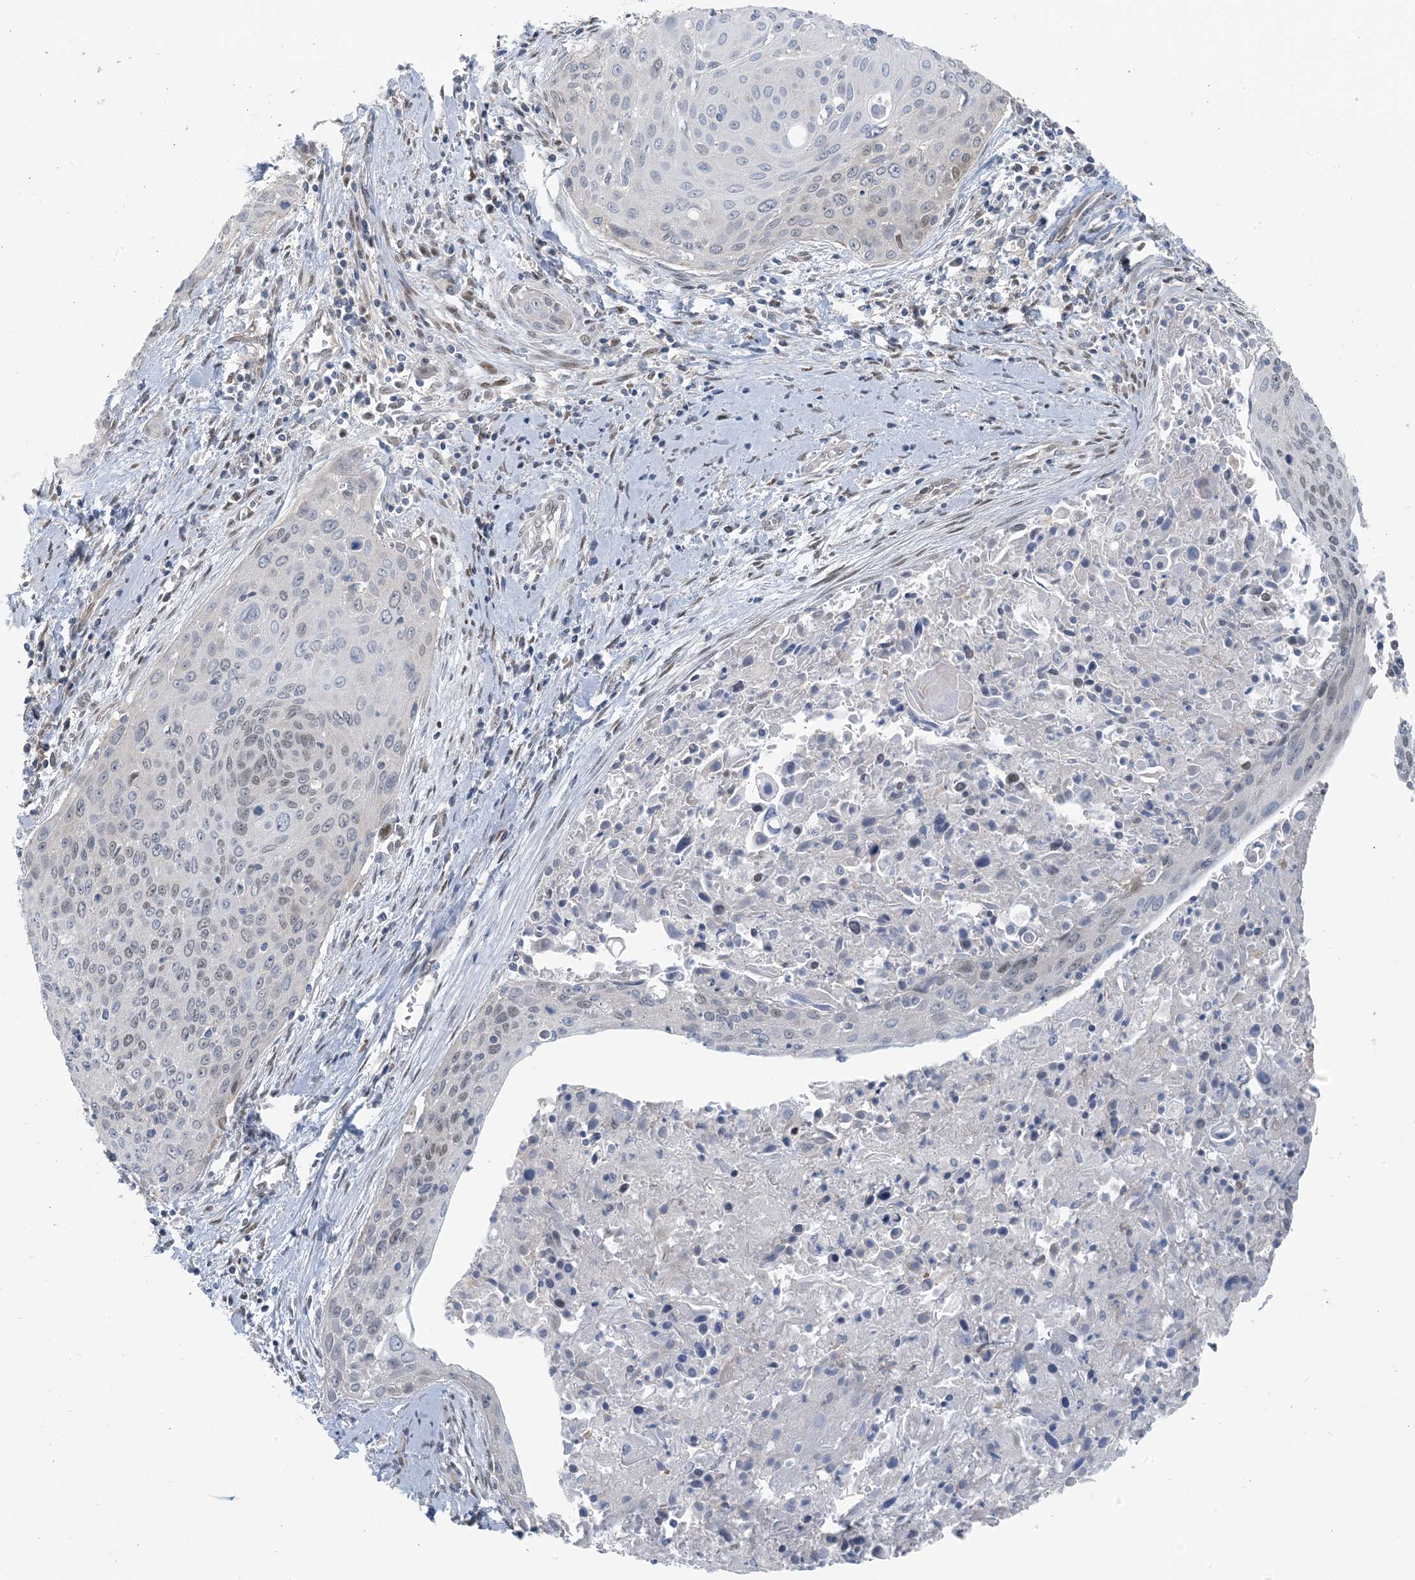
{"staining": {"intensity": "moderate", "quantity": "<25%", "location": "nuclear"}, "tissue": "cervical cancer", "cell_type": "Tumor cells", "image_type": "cancer", "snomed": [{"axis": "morphology", "description": "Squamous cell carcinoma, NOS"}, {"axis": "topography", "description": "Cervix"}], "caption": "IHC micrograph of neoplastic tissue: human cervical cancer (squamous cell carcinoma) stained using immunohistochemistry displays low levels of moderate protein expression localized specifically in the nuclear of tumor cells, appearing as a nuclear brown color.", "gene": "ZC3H12A", "patient": {"sex": "female", "age": 55}}